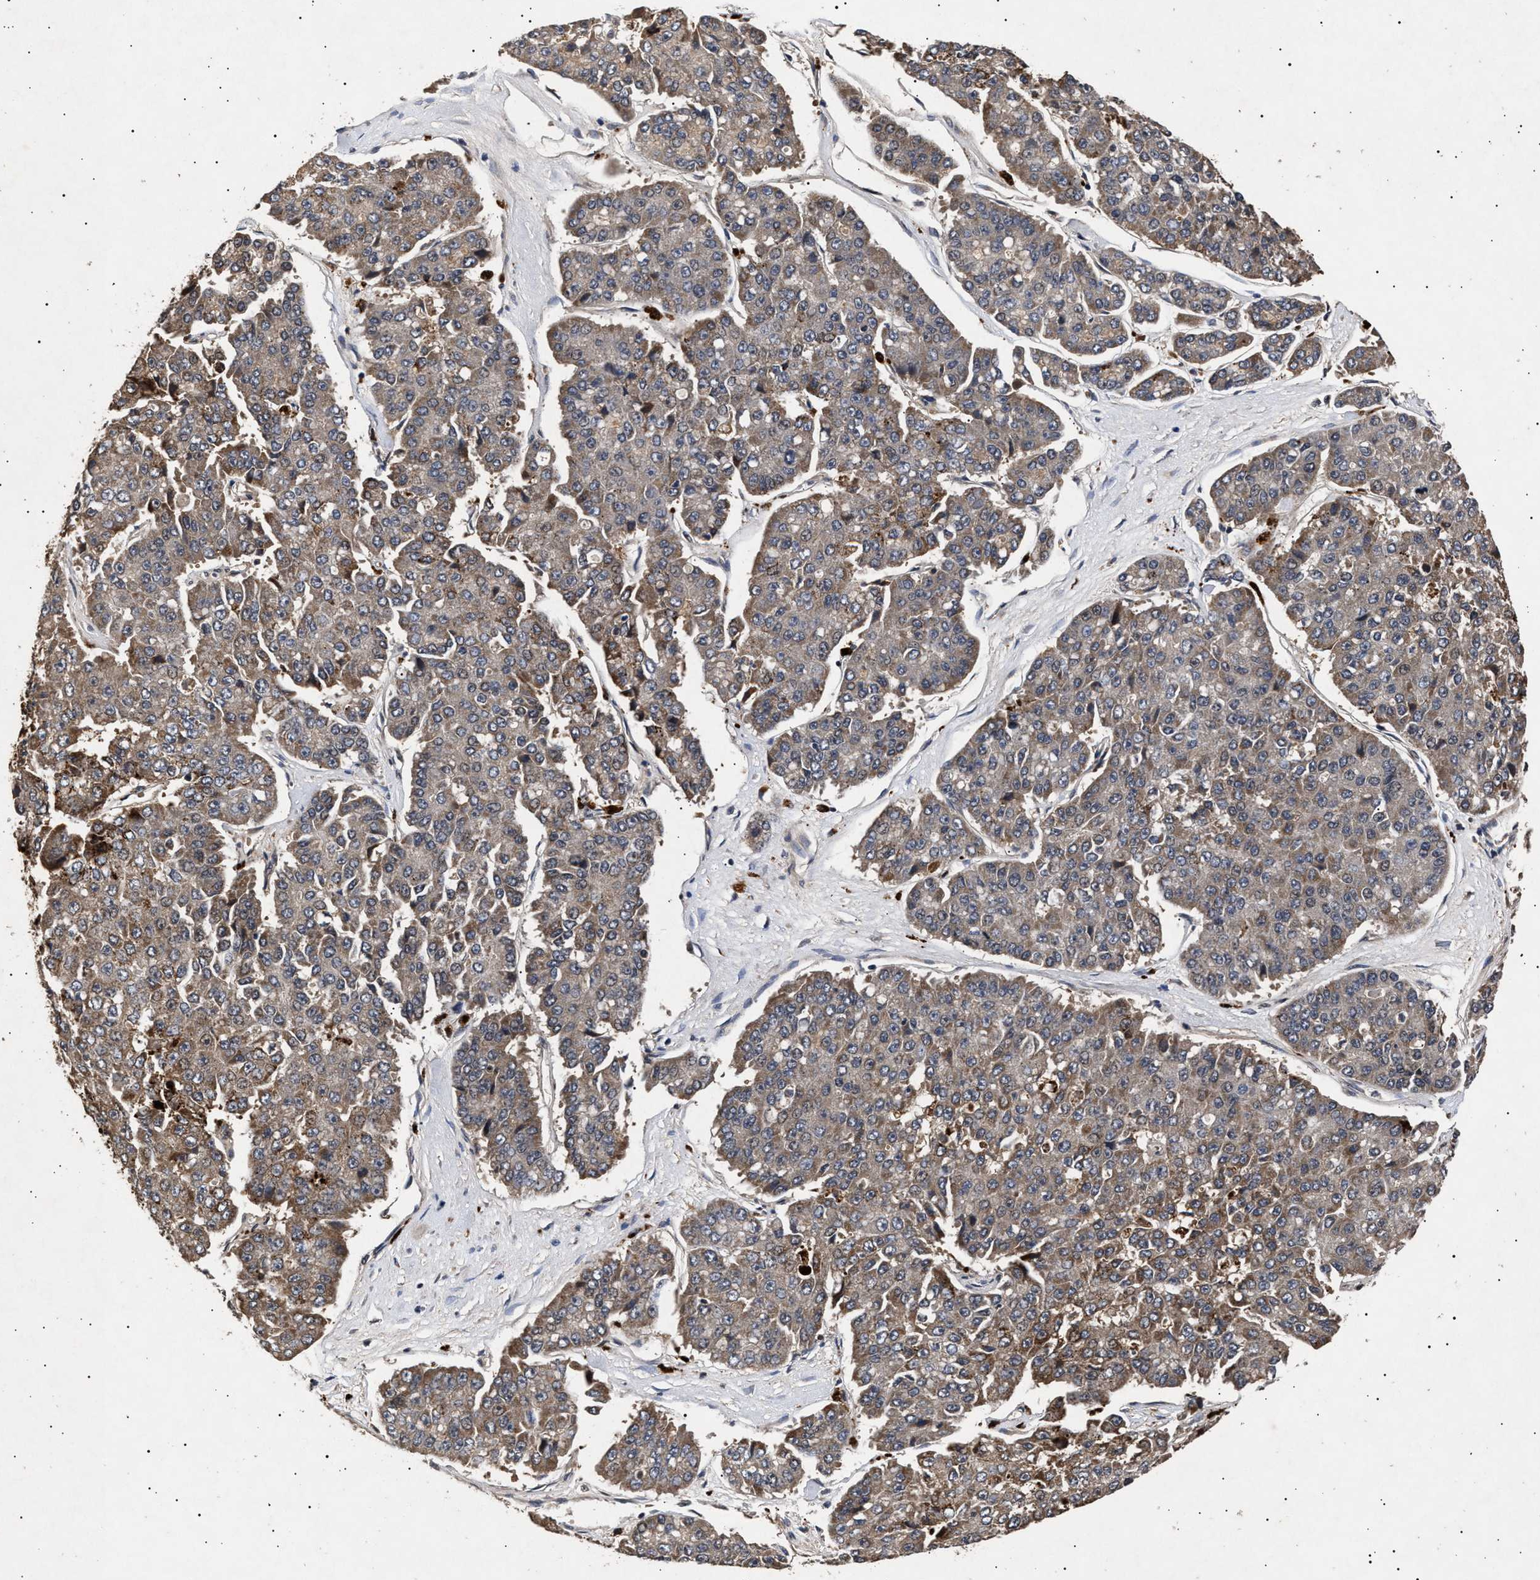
{"staining": {"intensity": "weak", "quantity": "25%-75%", "location": "cytoplasmic/membranous"}, "tissue": "pancreatic cancer", "cell_type": "Tumor cells", "image_type": "cancer", "snomed": [{"axis": "morphology", "description": "Adenocarcinoma, NOS"}, {"axis": "topography", "description": "Pancreas"}], "caption": "Adenocarcinoma (pancreatic) stained with a brown dye demonstrates weak cytoplasmic/membranous positive expression in approximately 25%-75% of tumor cells.", "gene": "ITGB5", "patient": {"sex": "male", "age": 50}}